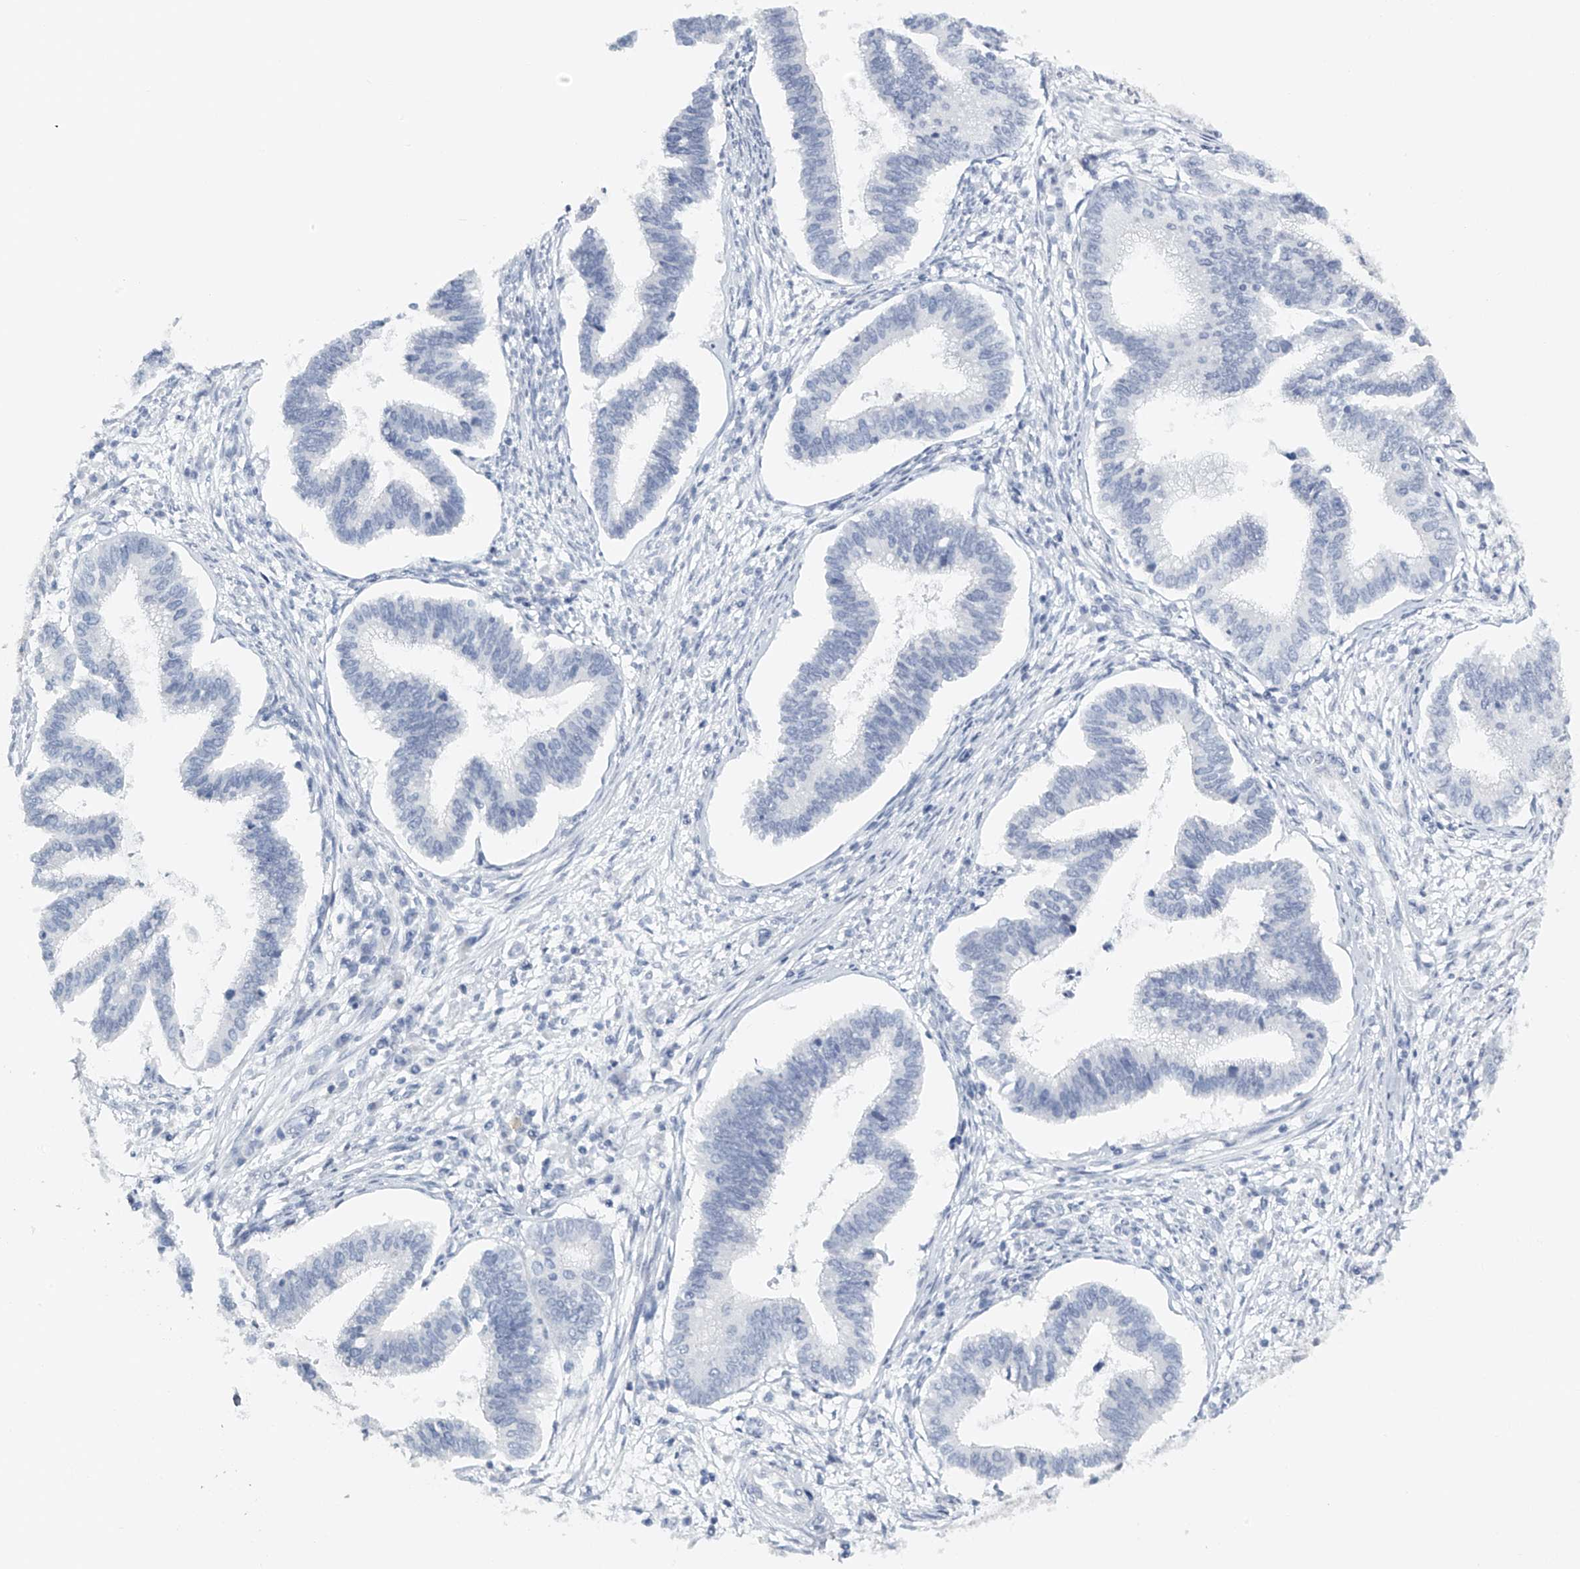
{"staining": {"intensity": "negative", "quantity": "none", "location": "none"}, "tissue": "cervical cancer", "cell_type": "Tumor cells", "image_type": "cancer", "snomed": [{"axis": "morphology", "description": "Adenocarcinoma, NOS"}, {"axis": "topography", "description": "Cervix"}], "caption": "A high-resolution histopathology image shows immunohistochemistry staining of adenocarcinoma (cervical), which reveals no significant positivity in tumor cells. Nuclei are stained in blue.", "gene": "FAT2", "patient": {"sex": "female", "age": 36}}